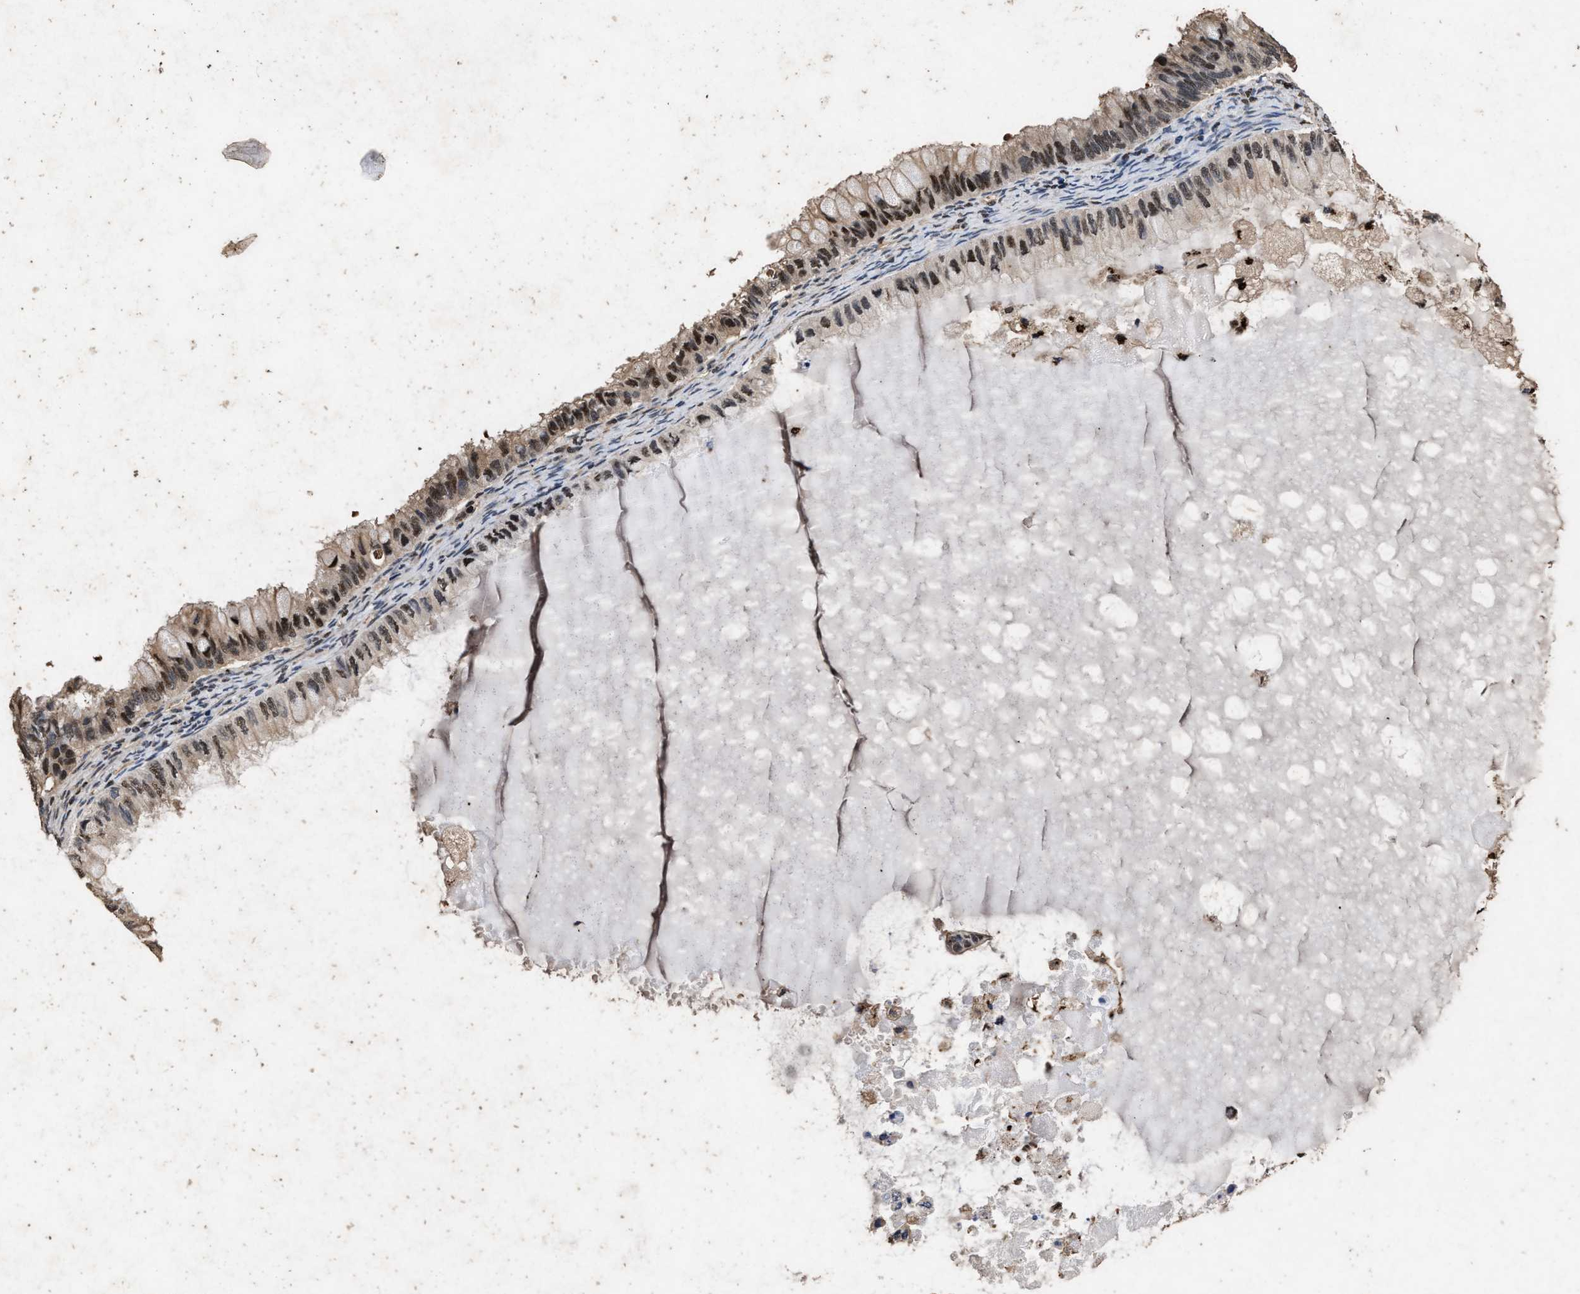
{"staining": {"intensity": "moderate", "quantity": ">75%", "location": "cytoplasmic/membranous,nuclear"}, "tissue": "ovarian cancer", "cell_type": "Tumor cells", "image_type": "cancer", "snomed": [{"axis": "morphology", "description": "Cystadenocarcinoma, mucinous, NOS"}, {"axis": "topography", "description": "Ovary"}], "caption": "Ovarian cancer was stained to show a protein in brown. There is medium levels of moderate cytoplasmic/membranous and nuclear staining in approximately >75% of tumor cells. The staining is performed using DAB (3,3'-diaminobenzidine) brown chromogen to label protein expression. The nuclei are counter-stained blue using hematoxylin.", "gene": "TPST2", "patient": {"sex": "female", "age": 80}}